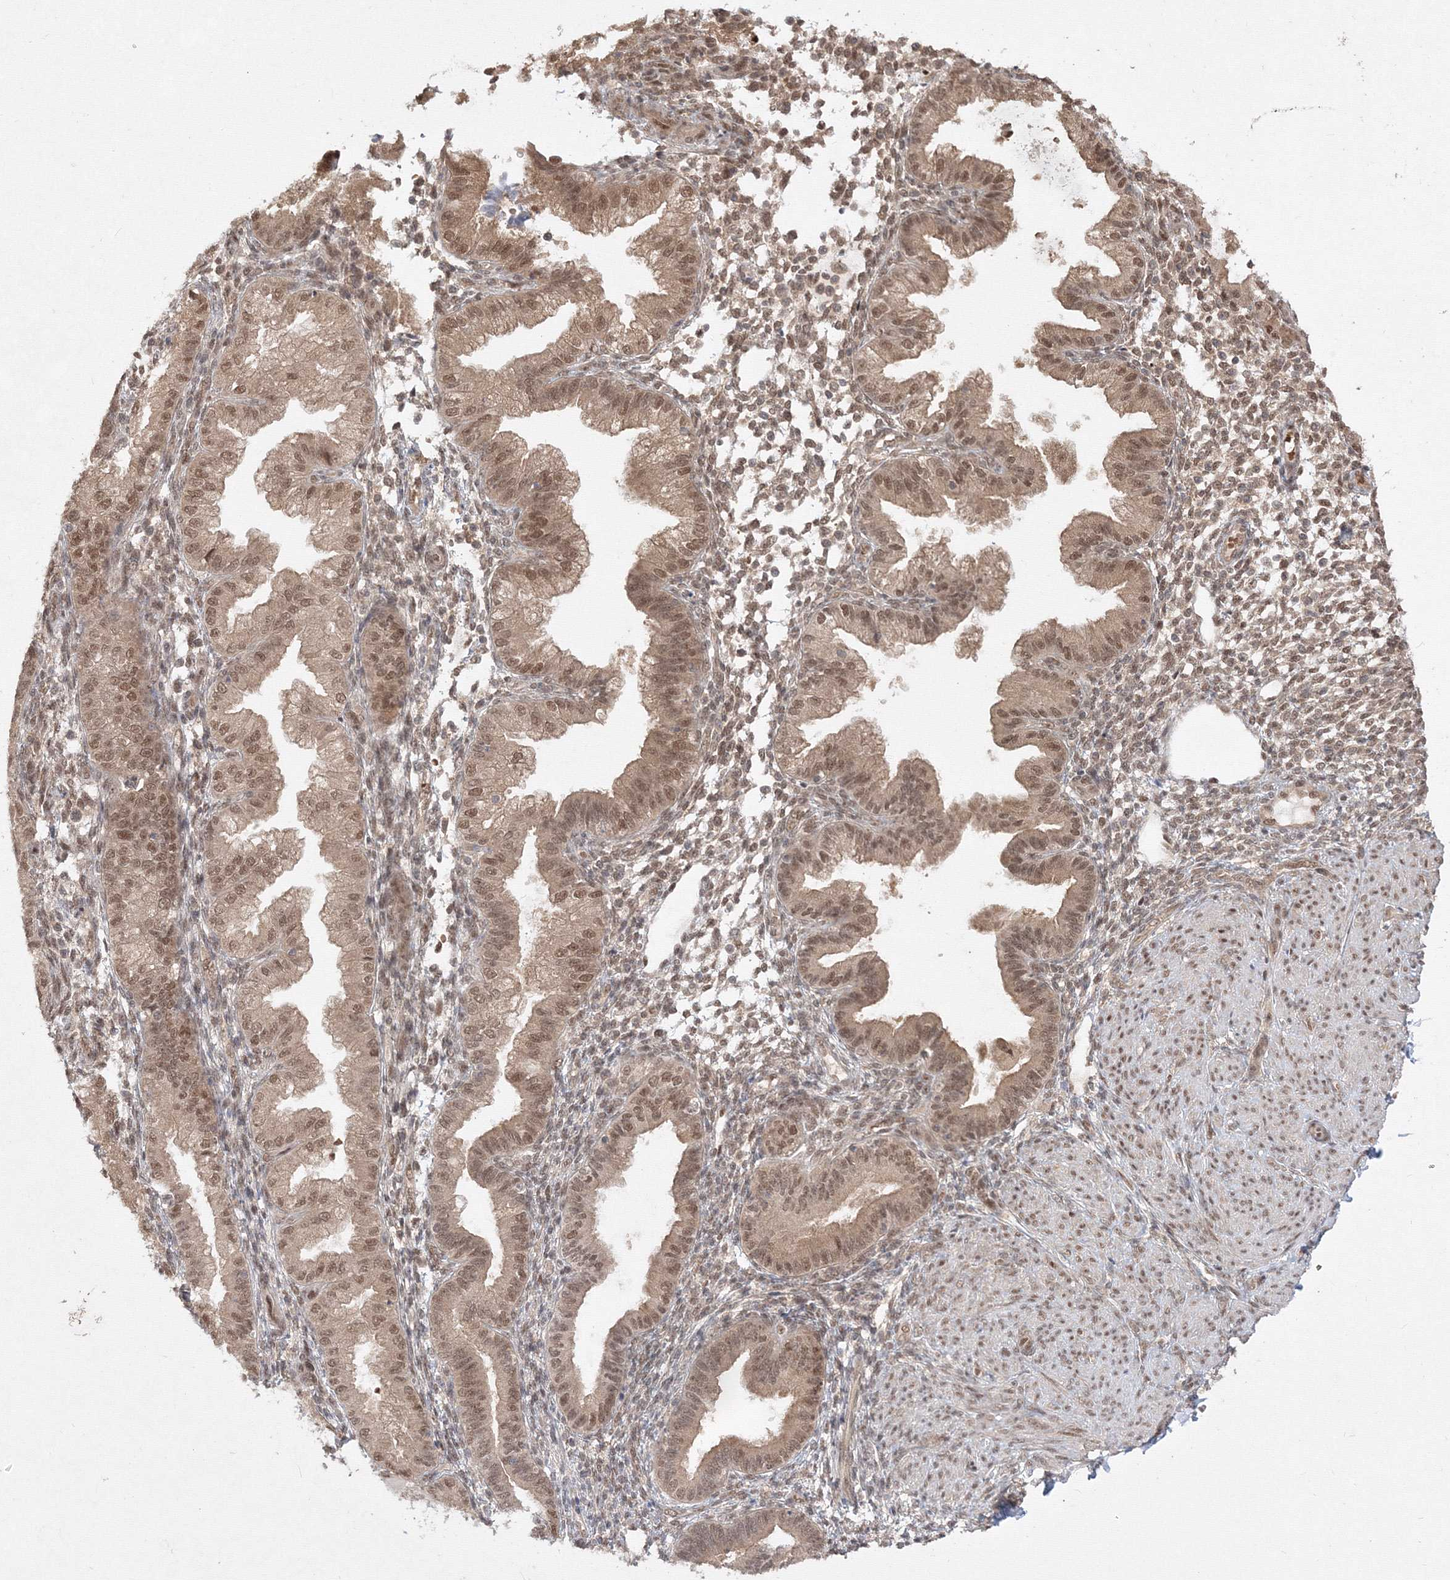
{"staining": {"intensity": "moderate", "quantity": "25%-75%", "location": "nuclear"}, "tissue": "endometrium", "cell_type": "Cells in endometrial stroma", "image_type": "normal", "snomed": [{"axis": "morphology", "description": "Normal tissue, NOS"}, {"axis": "topography", "description": "Endometrium"}], "caption": "Protein staining of benign endometrium exhibits moderate nuclear staining in approximately 25%-75% of cells in endometrial stroma.", "gene": "COPS4", "patient": {"sex": "female", "age": 53}}